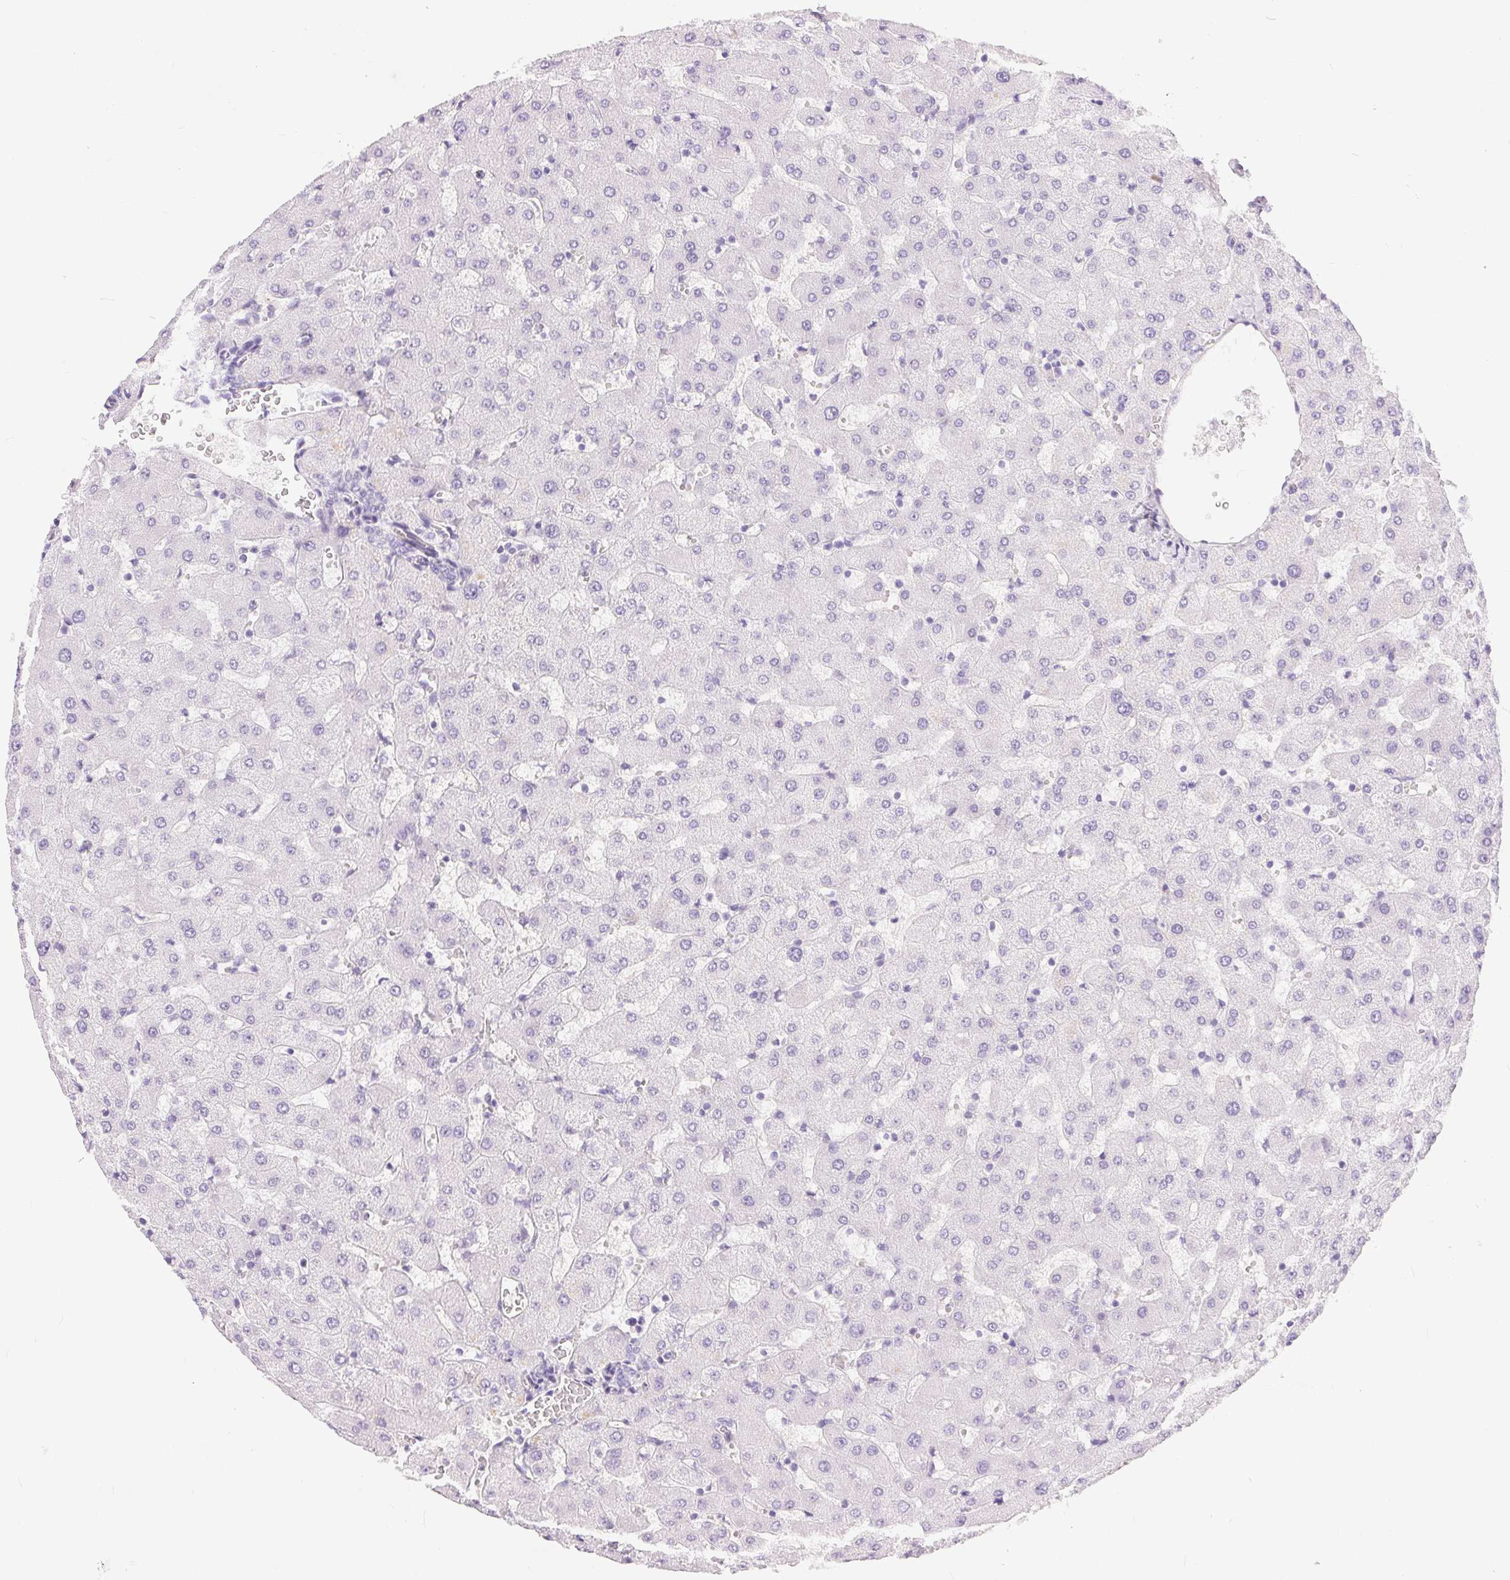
{"staining": {"intensity": "negative", "quantity": "none", "location": "none"}, "tissue": "liver", "cell_type": "Cholangiocytes", "image_type": "normal", "snomed": [{"axis": "morphology", "description": "Normal tissue, NOS"}, {"axis": "topography", "description": "Liver"}], "caption": "Immunohistochemistry (IHC) photomicrograph of unremarkable human liver stained for a protein (brown), which demonstrates no staining in cholangiocytes.", "gene": "GFAP", "patient": {"sex": "female", "age": 63}}